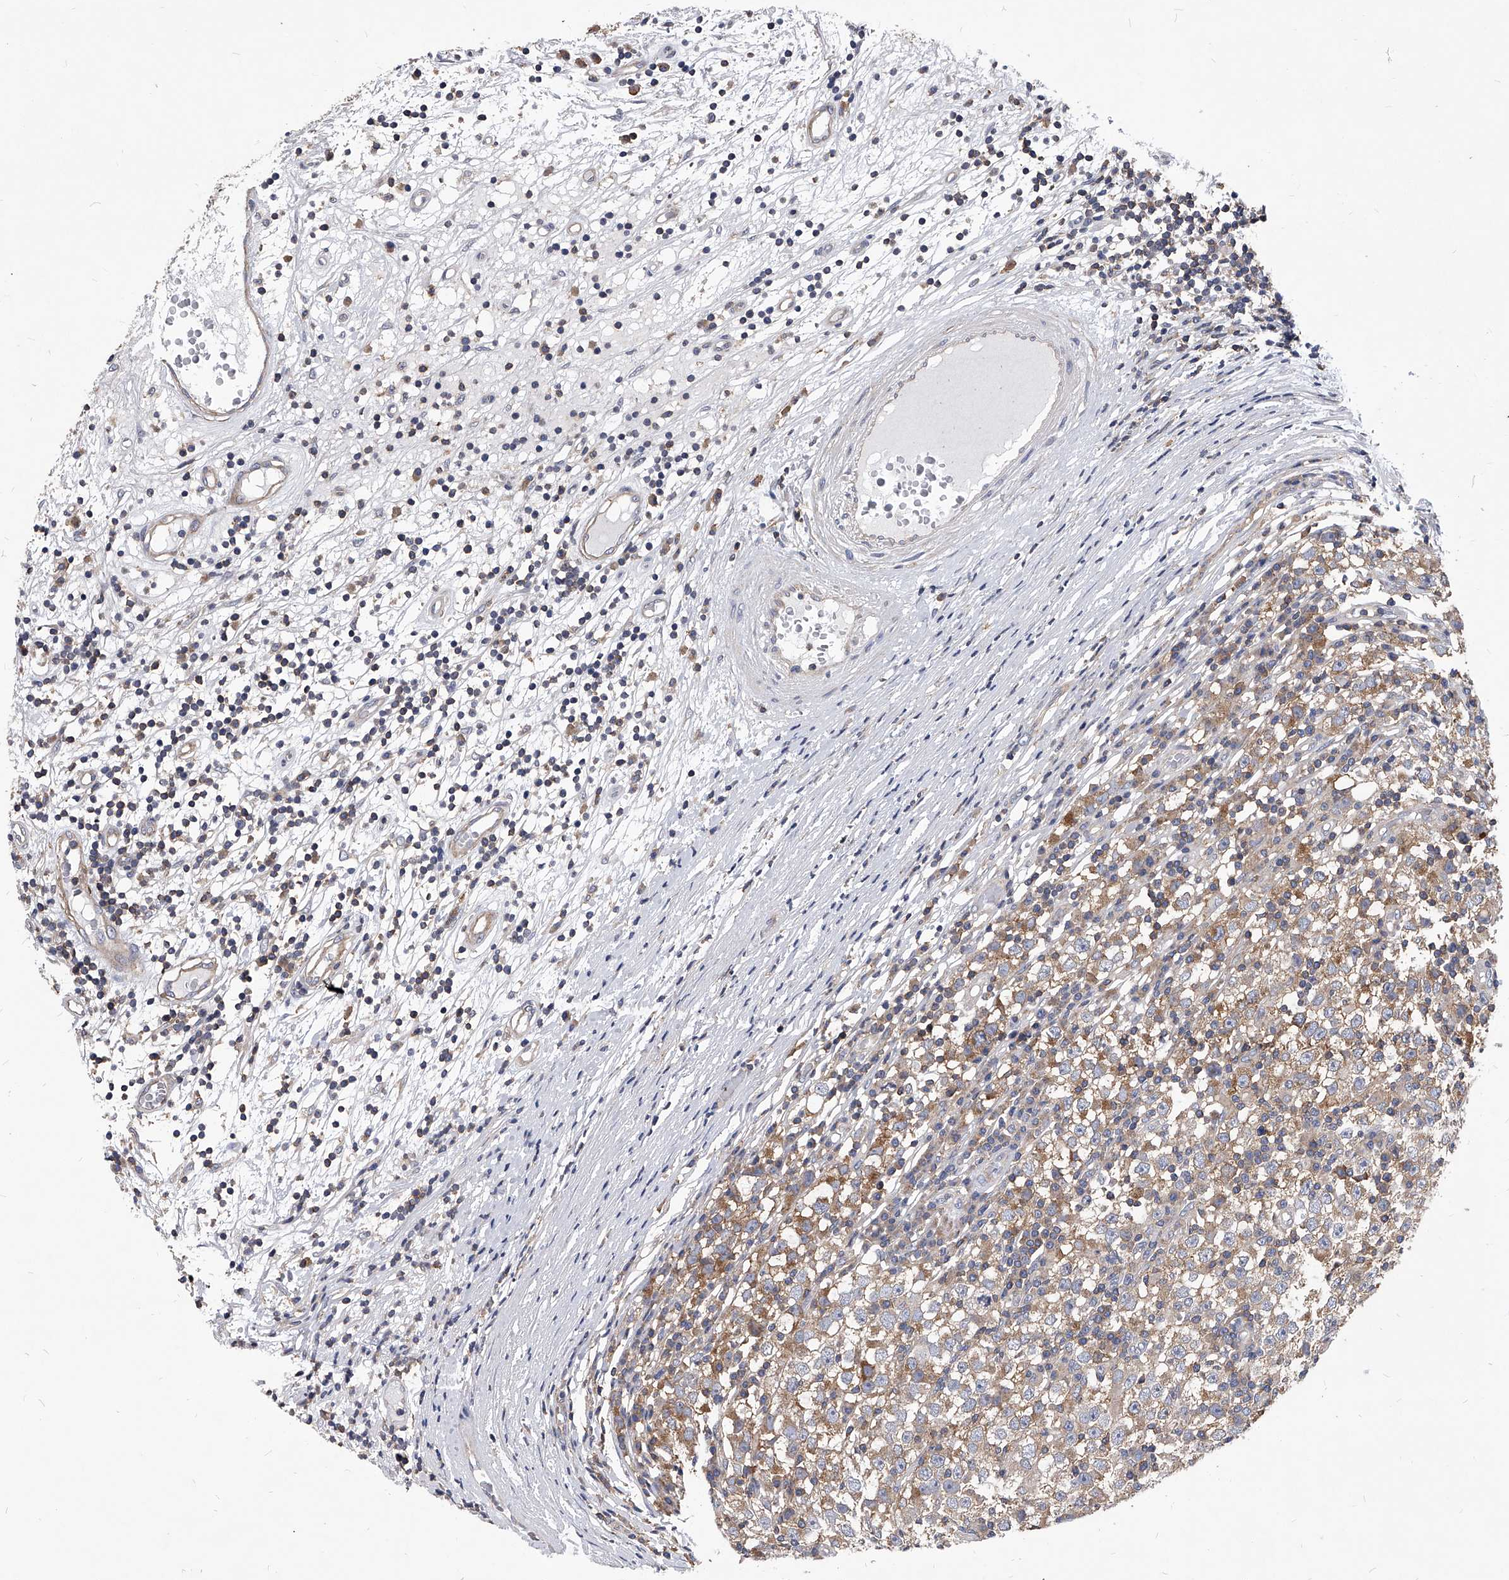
{"staining": {"intensity": "moderate", "quantity": ">75%", "location": "cytoplasmic/membranous"}, "tissue": "testis cancer", "cell_type": "Tumor cells", "image_type": "cancer", "snomed": [{"axis": "morphology", "description": "Seminoma, NOS"}, {"axis": "topography", "description": "Testis"}], "caption": "A micrograph showing moderate cytoplasmic/membranous expression in about >75% of tumor cells in testis cancer (seminoma), as visualized by brown immunohistochemical staining.", "gene": "ATG5", "patient": {"sex": "male", "age": 65}}